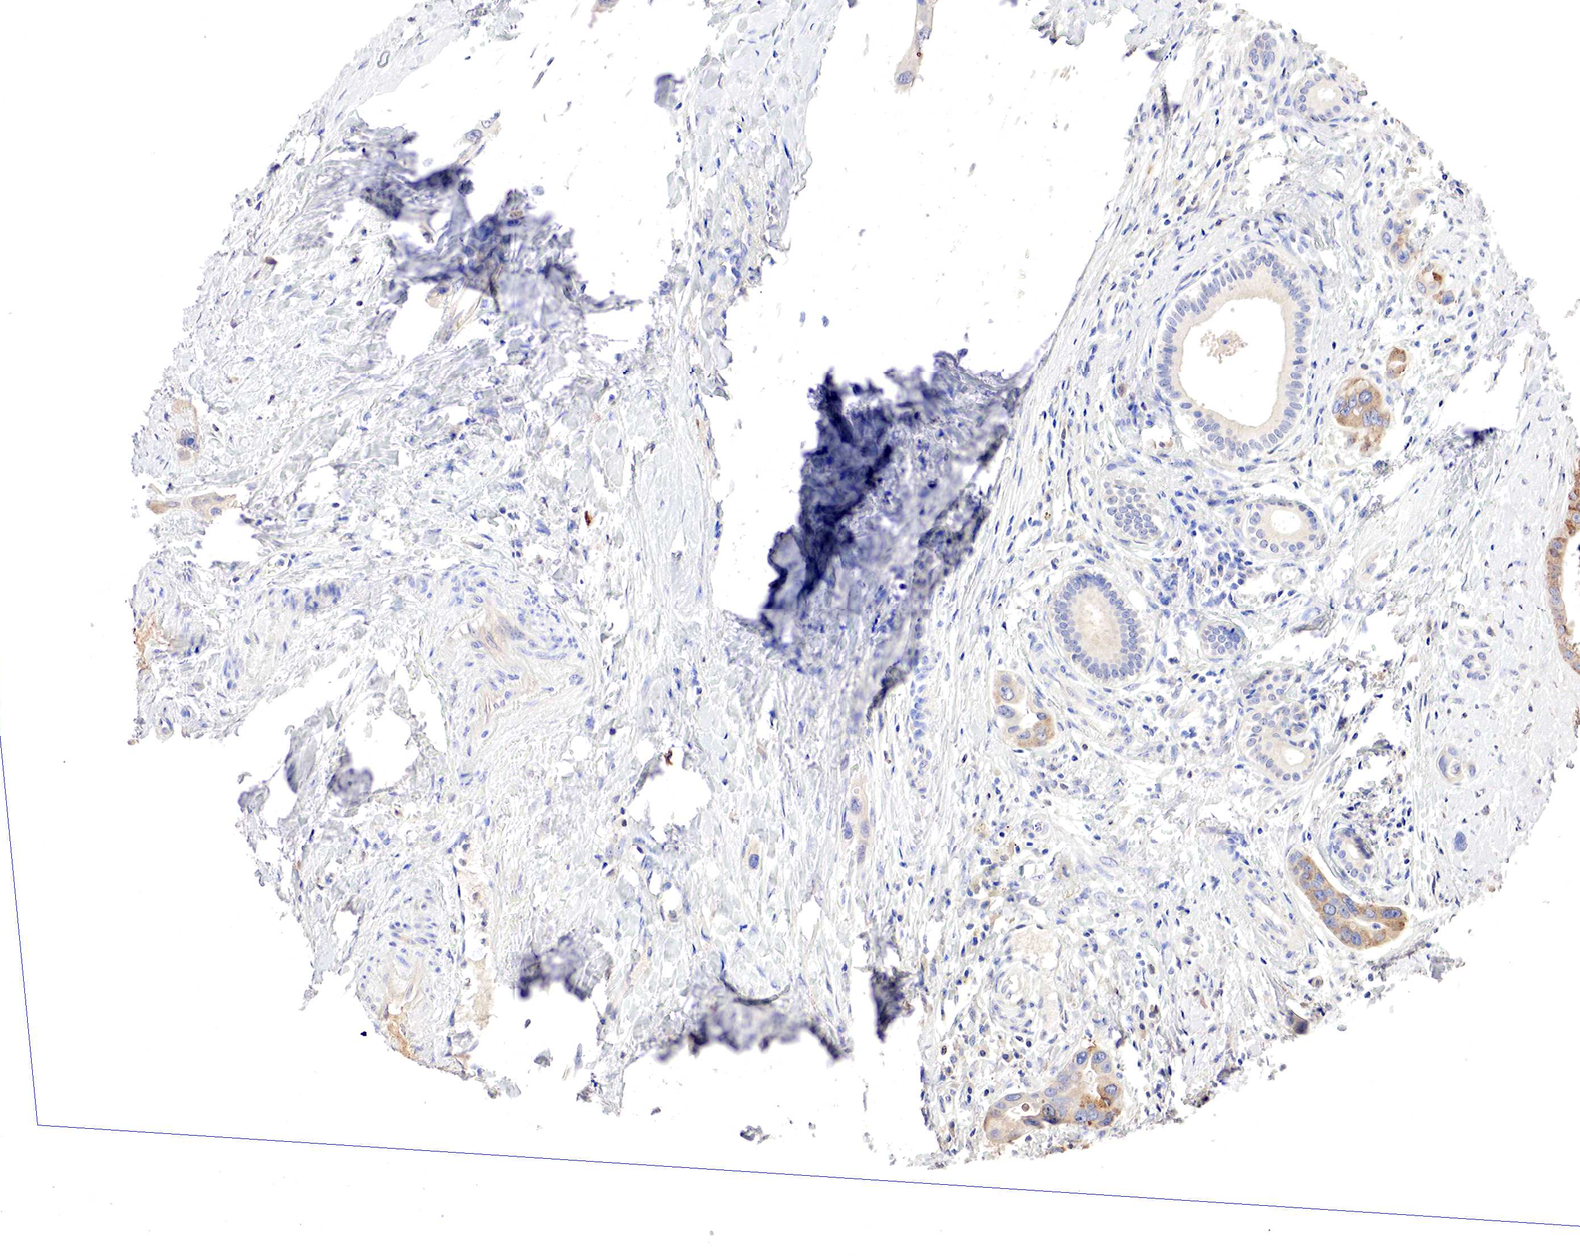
{"staining": {"intensity": "moderate", "quantity": "25%-75%", "location": "cytoplasmic/membranous"}, "tissue": "liver cancer", "cell_type": "Tumor cells", "image_type": "cancer", "snomed": [{"axis": "morphology", "description": "Cholangiocarcinoma"}, {"axis": "topography", "description": "Liver"}], "caption": "Protein staining demonstrates moderate cytoplasmic/membranous staining in about 25%-75% of tumor cells in liver cancer.", "gene": "GATA1", "patient": {"sex": "female", "age": 65}}